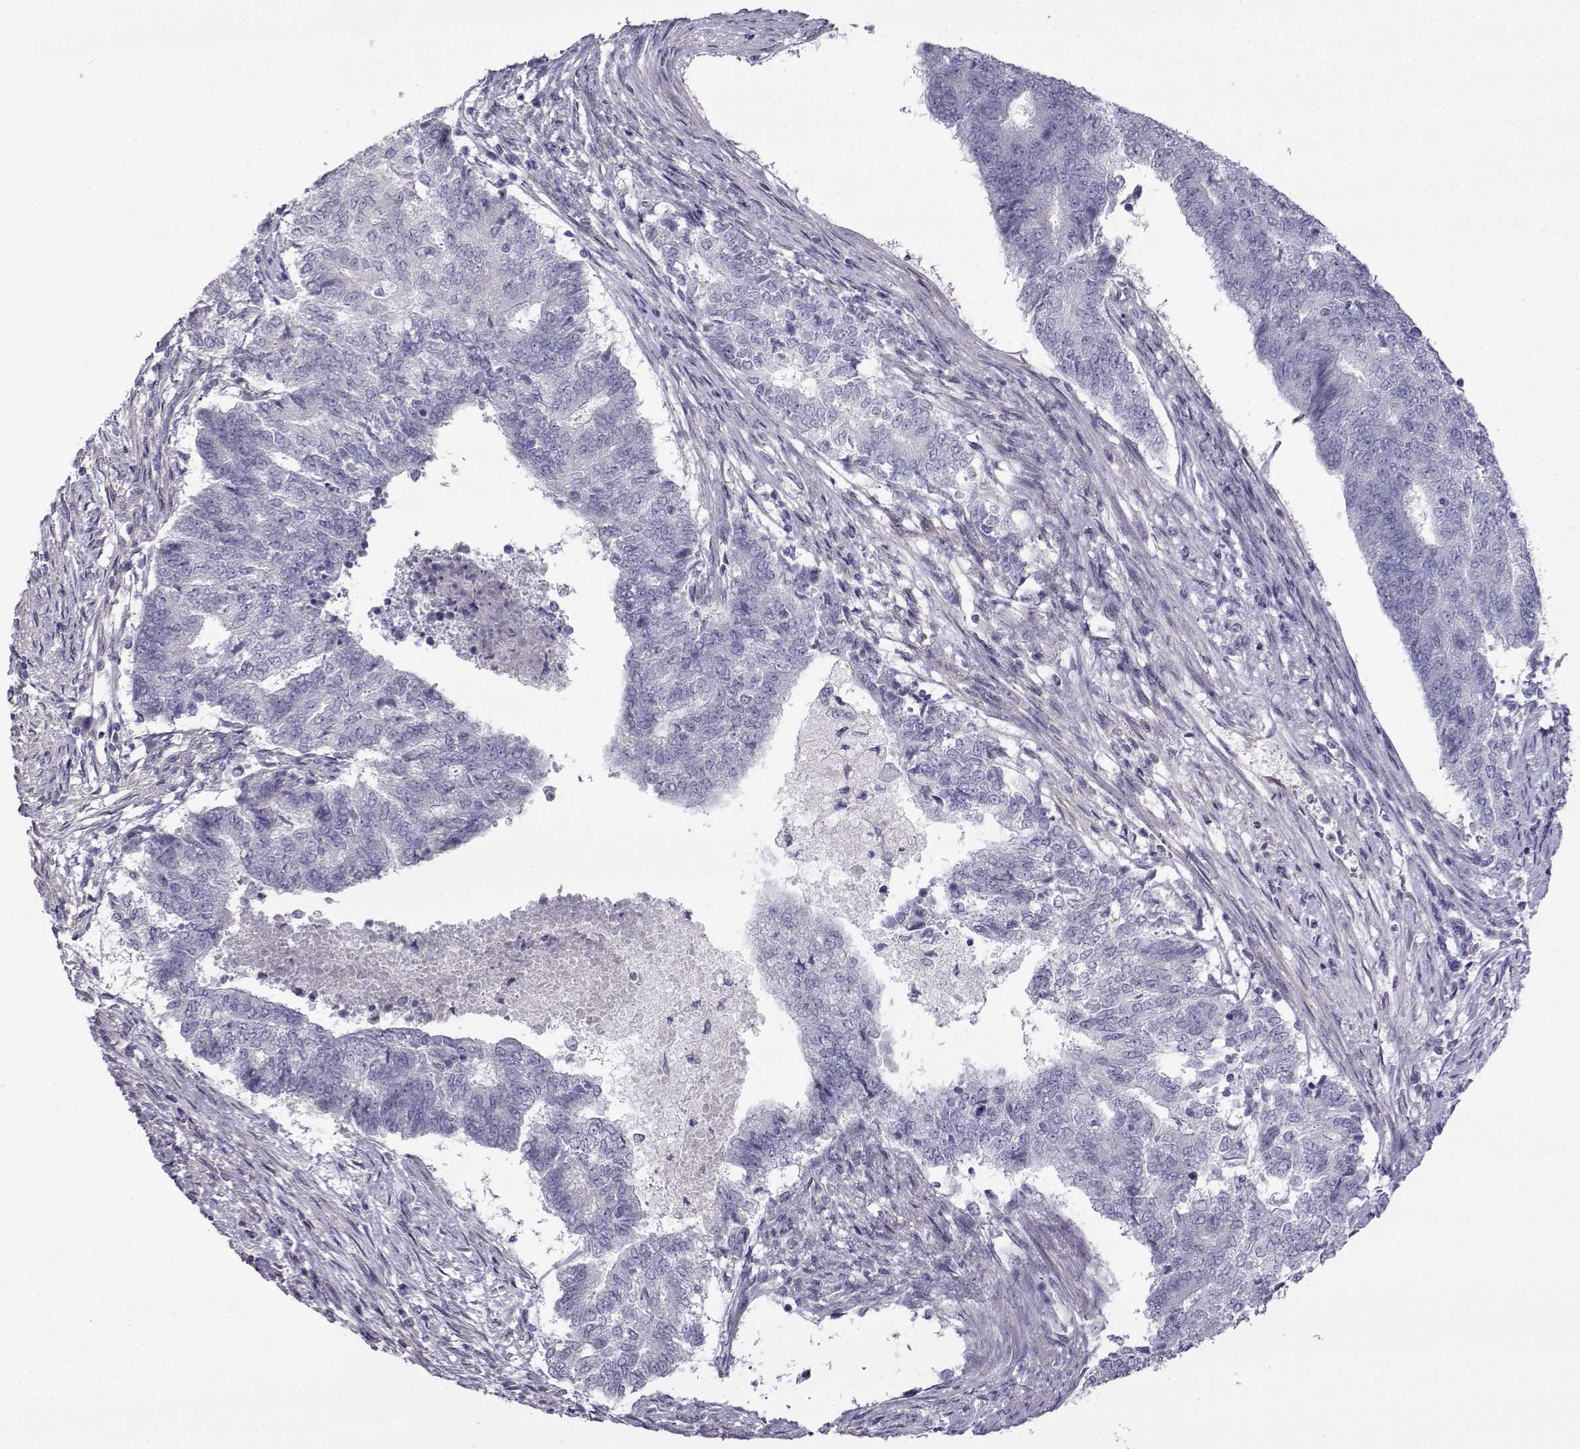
{"staining": {"intensity": "negative", "quantity": "none", "location": "none"}, "tissue": "endometrial cancer", "cell_type": "Tumor cells", "image_type": "cancer", "snomed": [{"axis": "morphology", "description": "Adenocarcinoma, NOS"}, {"axis": "topography", "description": "Endometrium"}], "caption": "The immunohistochemistry micrograph has no significant expression in tumor cells of adenocarcinoma (endometrial) tissue.", "gene": "SPACA7", "patient": {"sex": "female", "age": 65}}